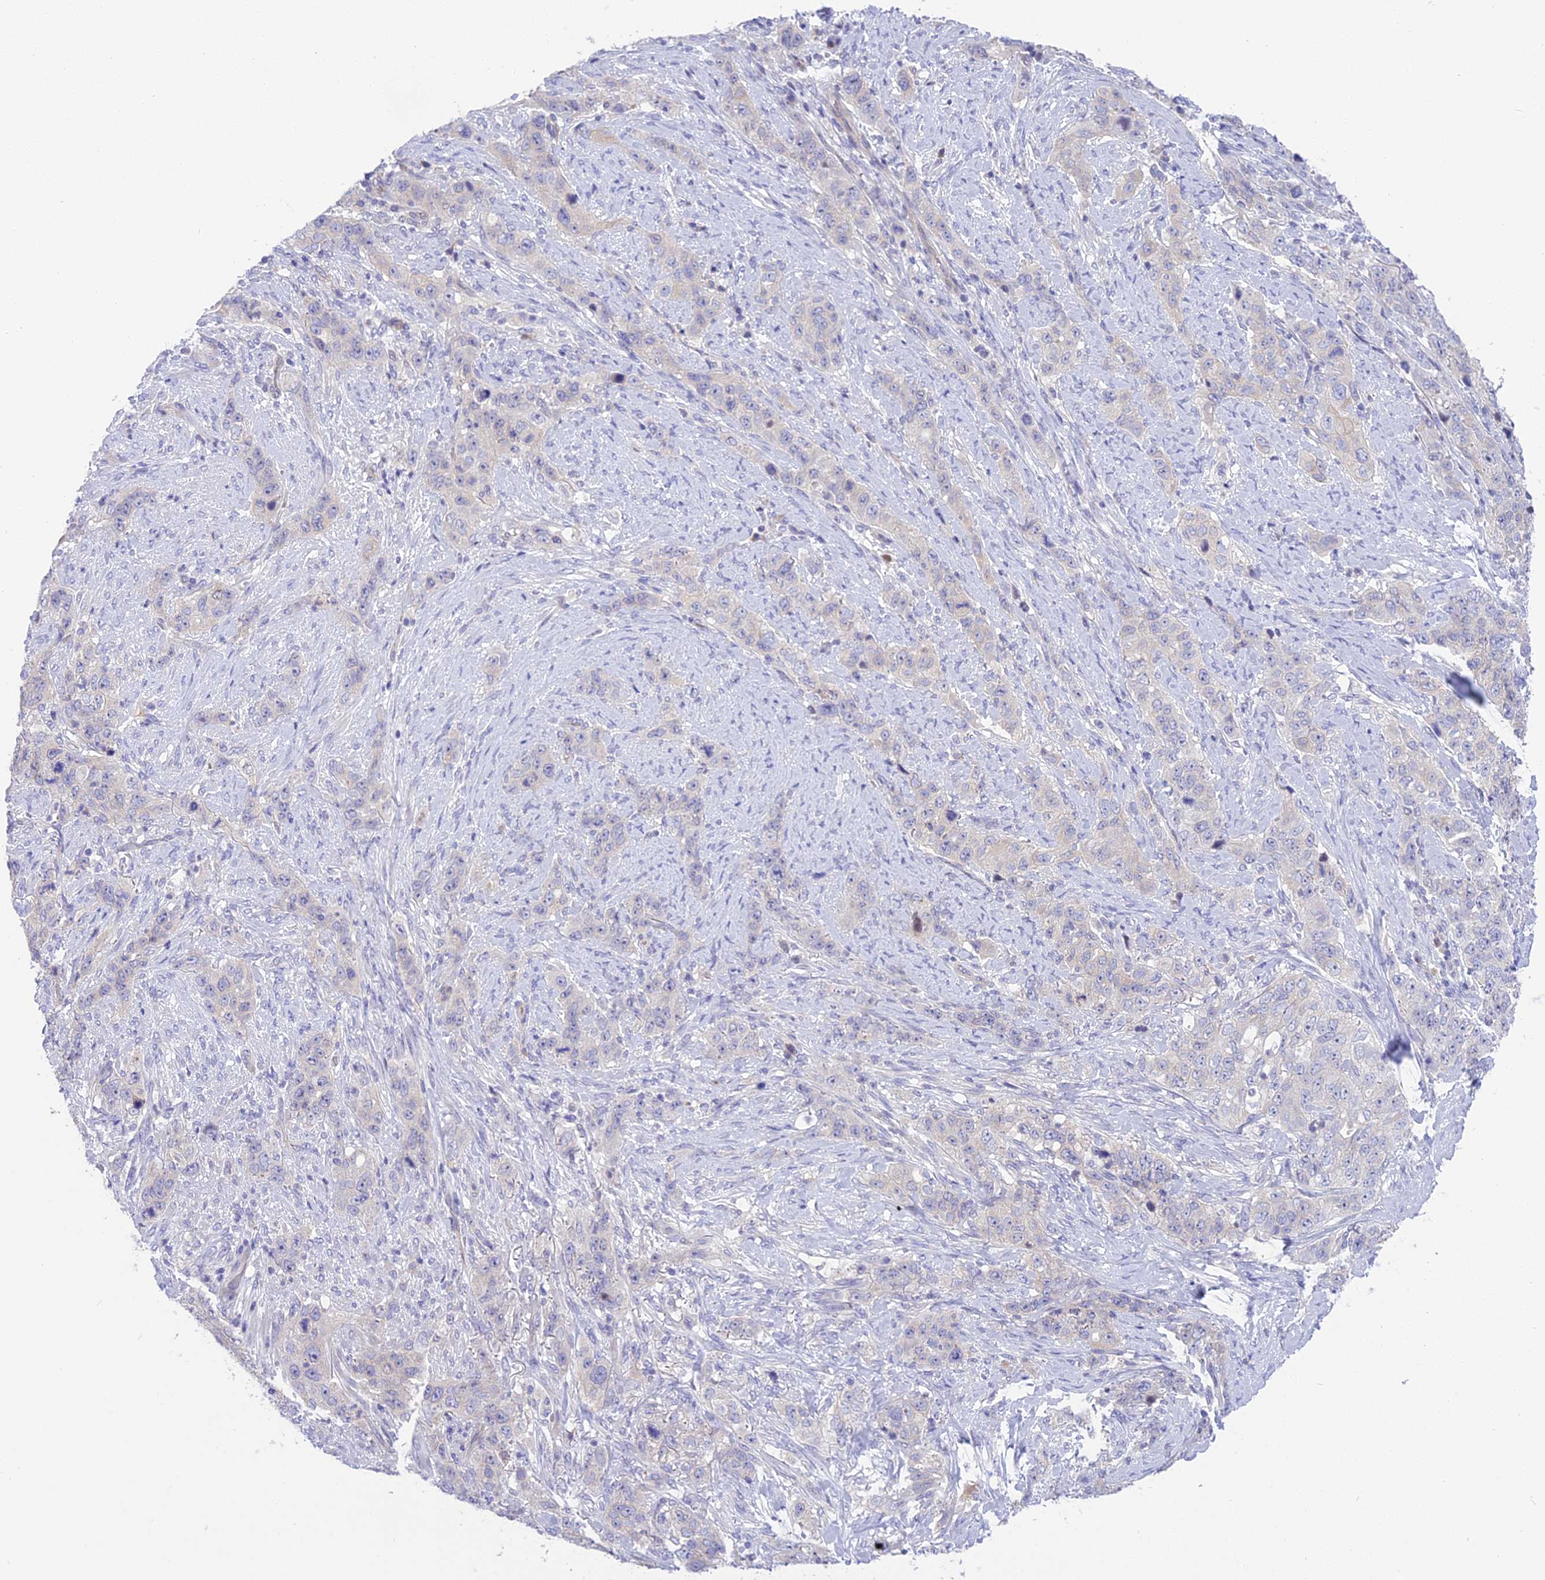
{"staining": {"intensity": "negative", "quantity": "none", "location": "none"}, "tissue": "stomach cancer", "cell_type": "Tumor cells", "image_type": "cancer", "snomed": [{"axis": "morphology", "description": "Adenocarcinoma, NOS"}, {"axis": "topography", "description": "Stomach"}], "caption": "The histopathology image displays no significant positivity in tumor cells of stomach cancer (adenocarcinoma).", "gene": "DCAF16", "patient": {"sex": "male", "age": 48}}